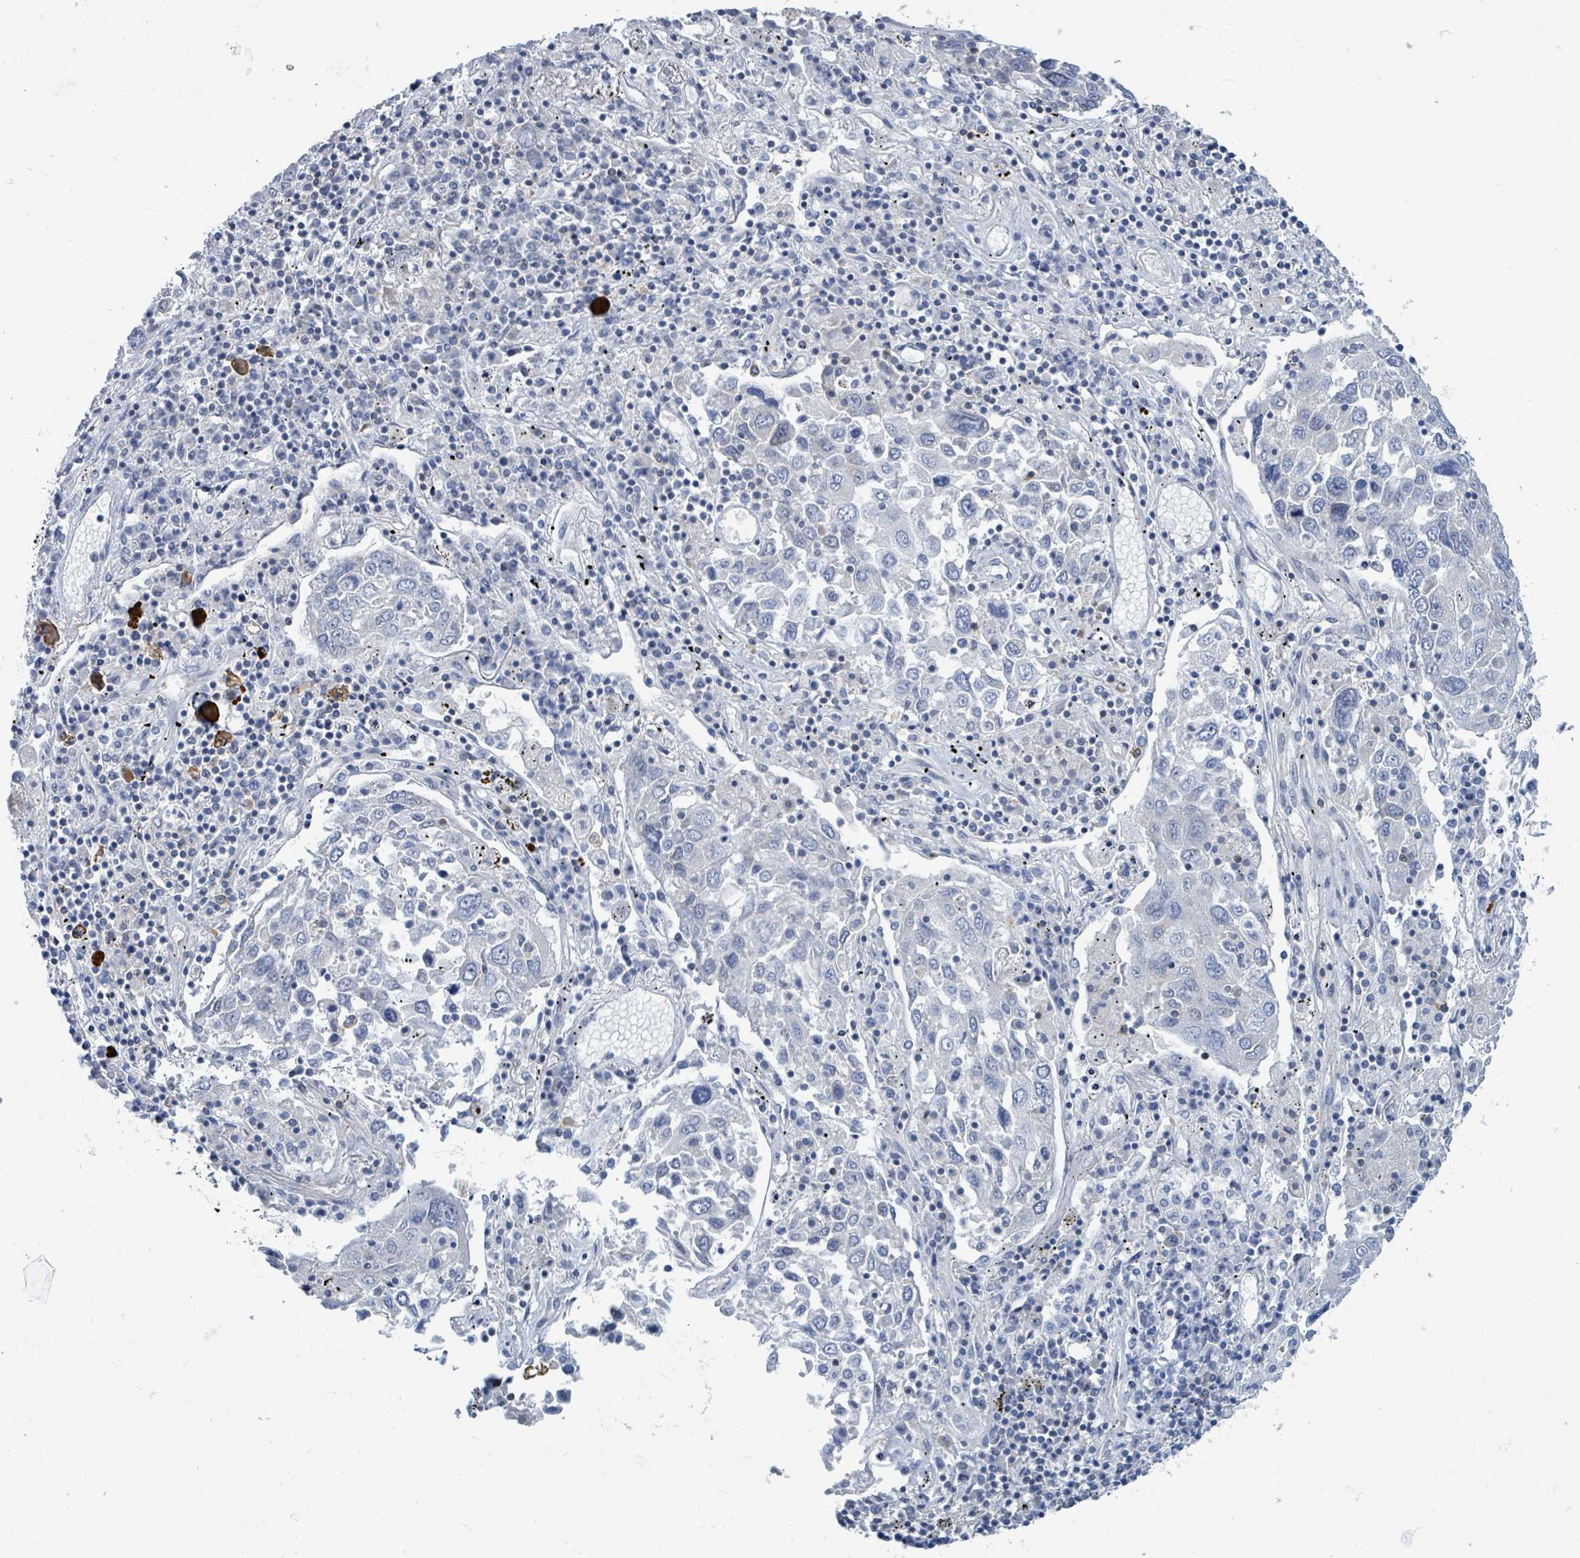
{"staining": {"intensity": "negative", "quantity": "none", "location": "none"}, "tissue": "lung cancer", "cell_type": "Tumor cells", "image_type": "cancer", "snomed": [{"axis": "morphology", "description": "Squamous cell carcinoma, NOS"}, {"axis": "topography", "description": "Lung"}], "caption": "An image of lung squamous cell carcinoma stained for a protein exhibits no brown staining in tumor cells.", "gene": "DGKZ", "patient": {"sex": "male", "age": 65}}